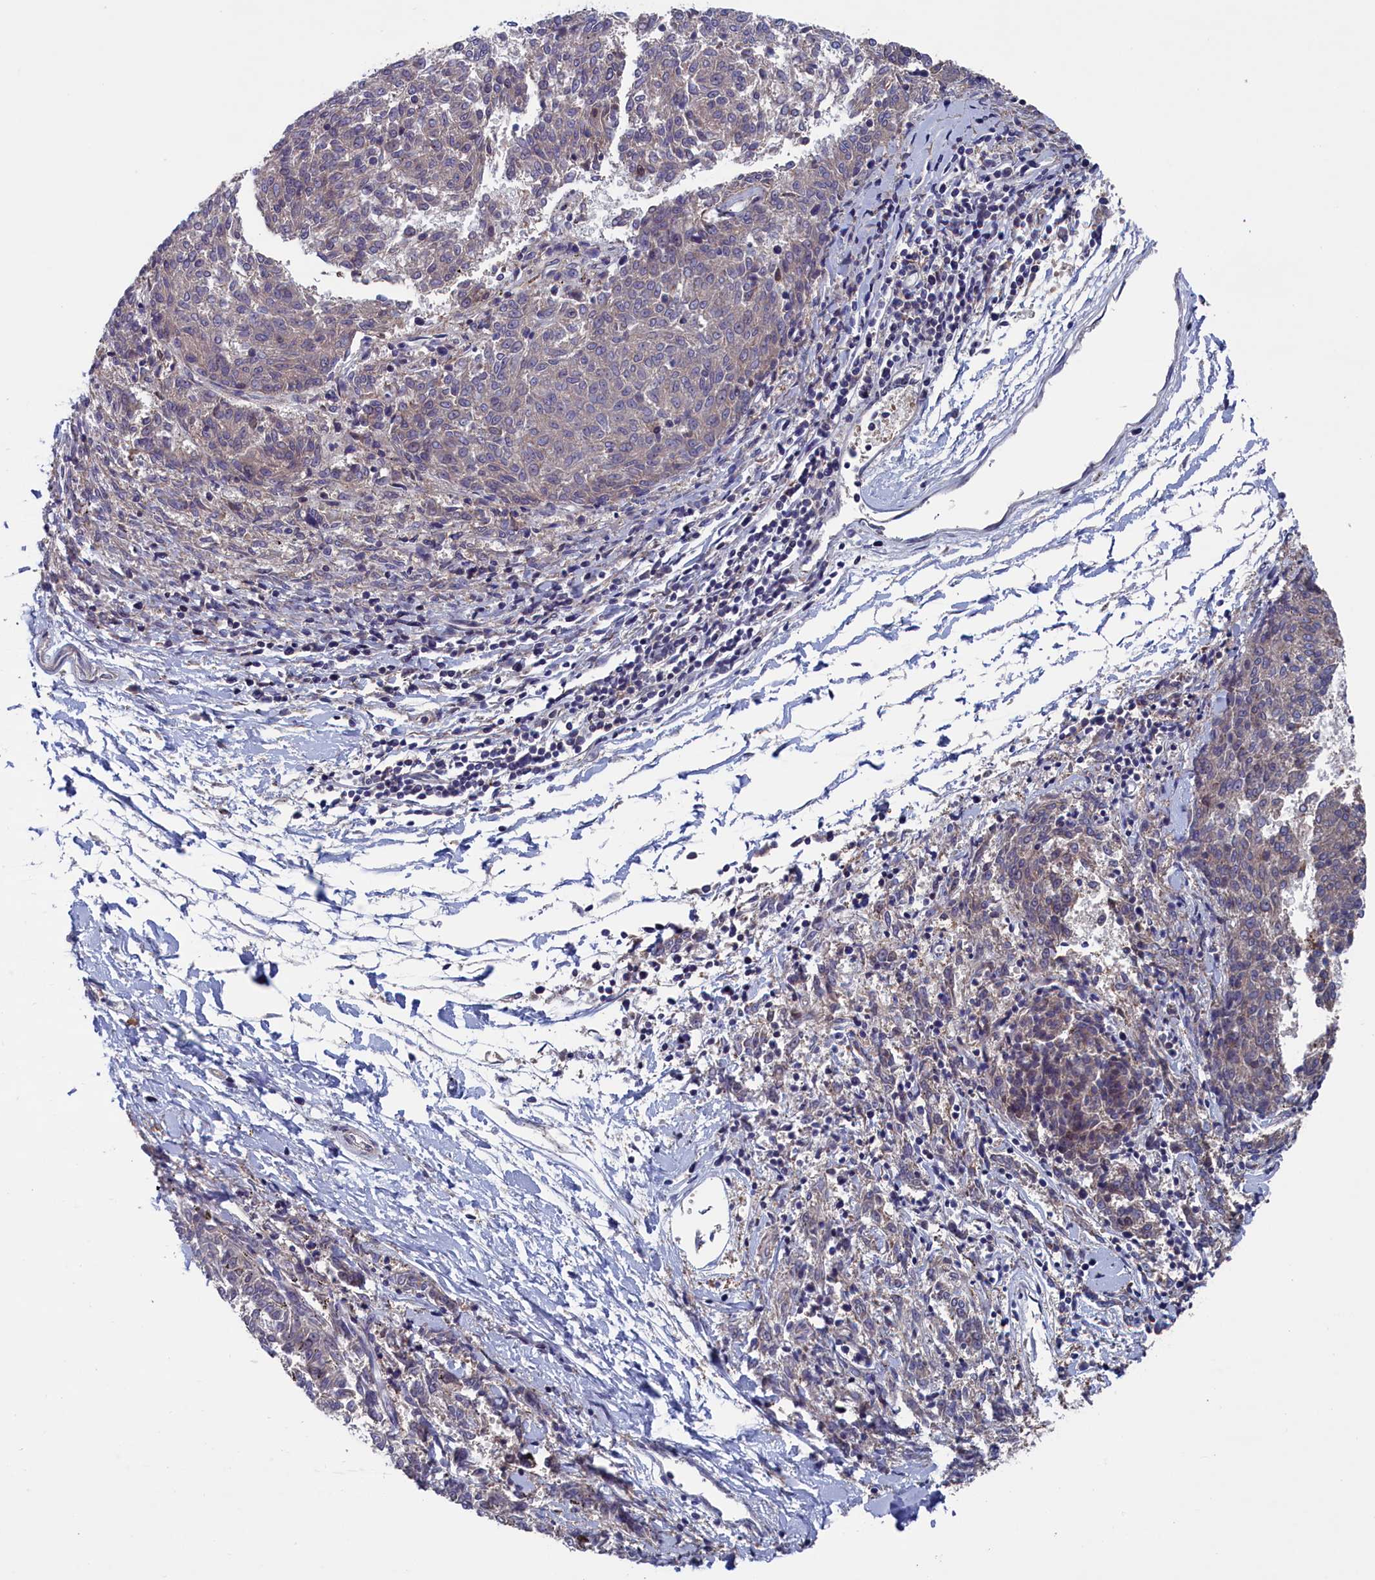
{"staining": {"intensity": "negative", "quantity": "none", "location": "none"}, "tissue": "melanoma", "cell_type": "Tumor cells", "image_type": "cancer", "snomed": [{"axis": "morphology", "description": "Malignant melanoma, NOS"}, {"axis": "topography", "description": "Skin"}], "caption": "The micrograph demonstrates no significant positivity in tumor cells of melanoma. The staining was performed using DAB (3,3'-diaminobenzidine) to visualize the protein expression in brown, while the nuclei were stained in blue with hematoxylin (Magnification: 20x).", "gene": "SPATA13", "patient": {"sex": "female", "age": 72}}